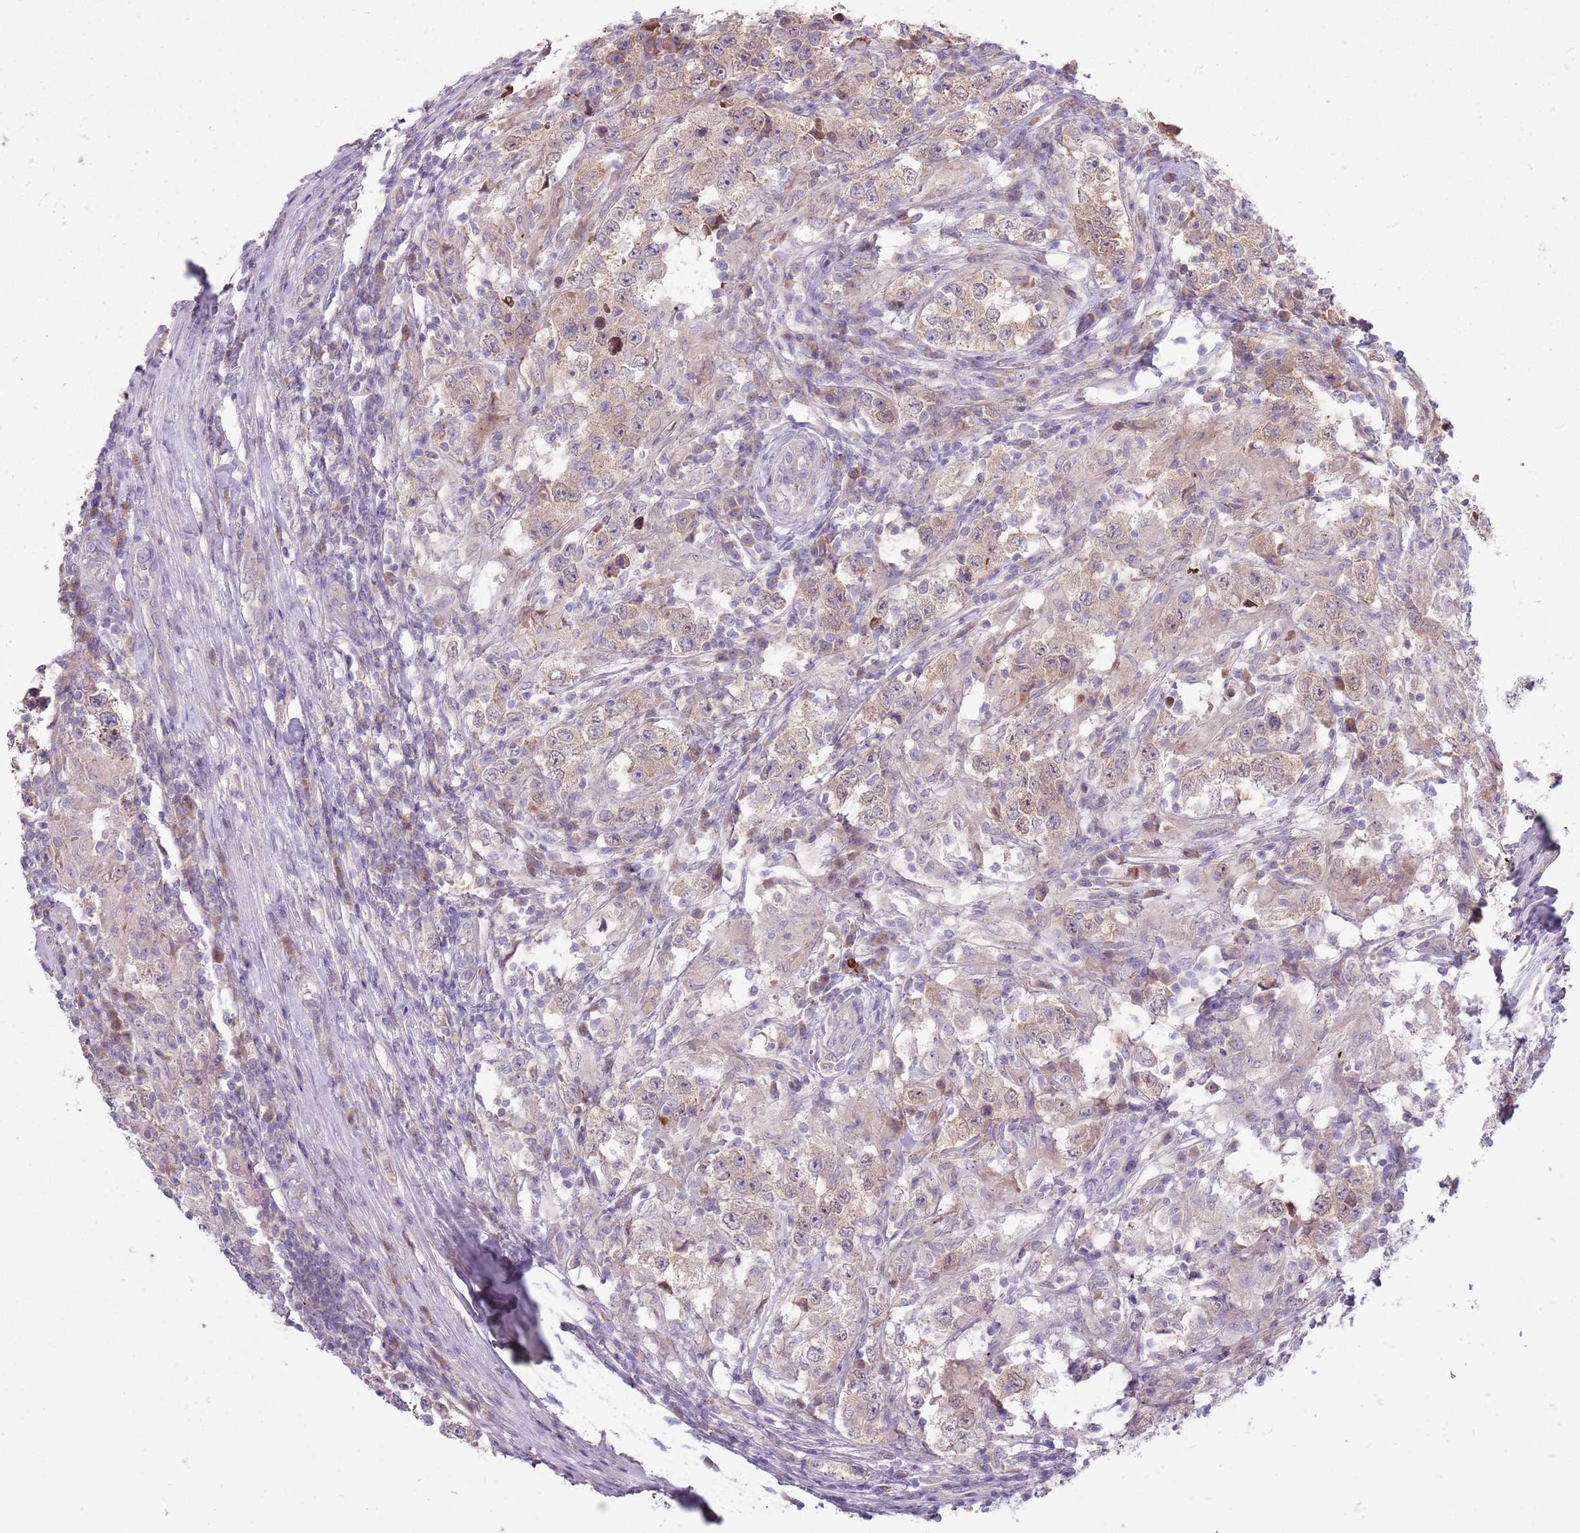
{"staining": {"intensity": "weak", "quantity": "25%-75%", "location": "cytoplasmic/membranous"}, "tissue": "testis cancer", "cell_type": "Tumor cells", "image_type": "cancer", "snomed": [{"axis": "morphology", "description": "Seminoma, NOS"}, {"axis": "morphology", "description": "Carcinoma, Embryonal, NOS"}, {"axis": "topography", "description": "Testis"}], "caption": "The photomicrograph exhibits a brown stain indicating the presence of a protein in the cytoplasmic/membranous of tumor cells in embryonal carcinoma (testis).", "gene": "PPP1R27", "patient": {"sex": "male", "age": 41}}